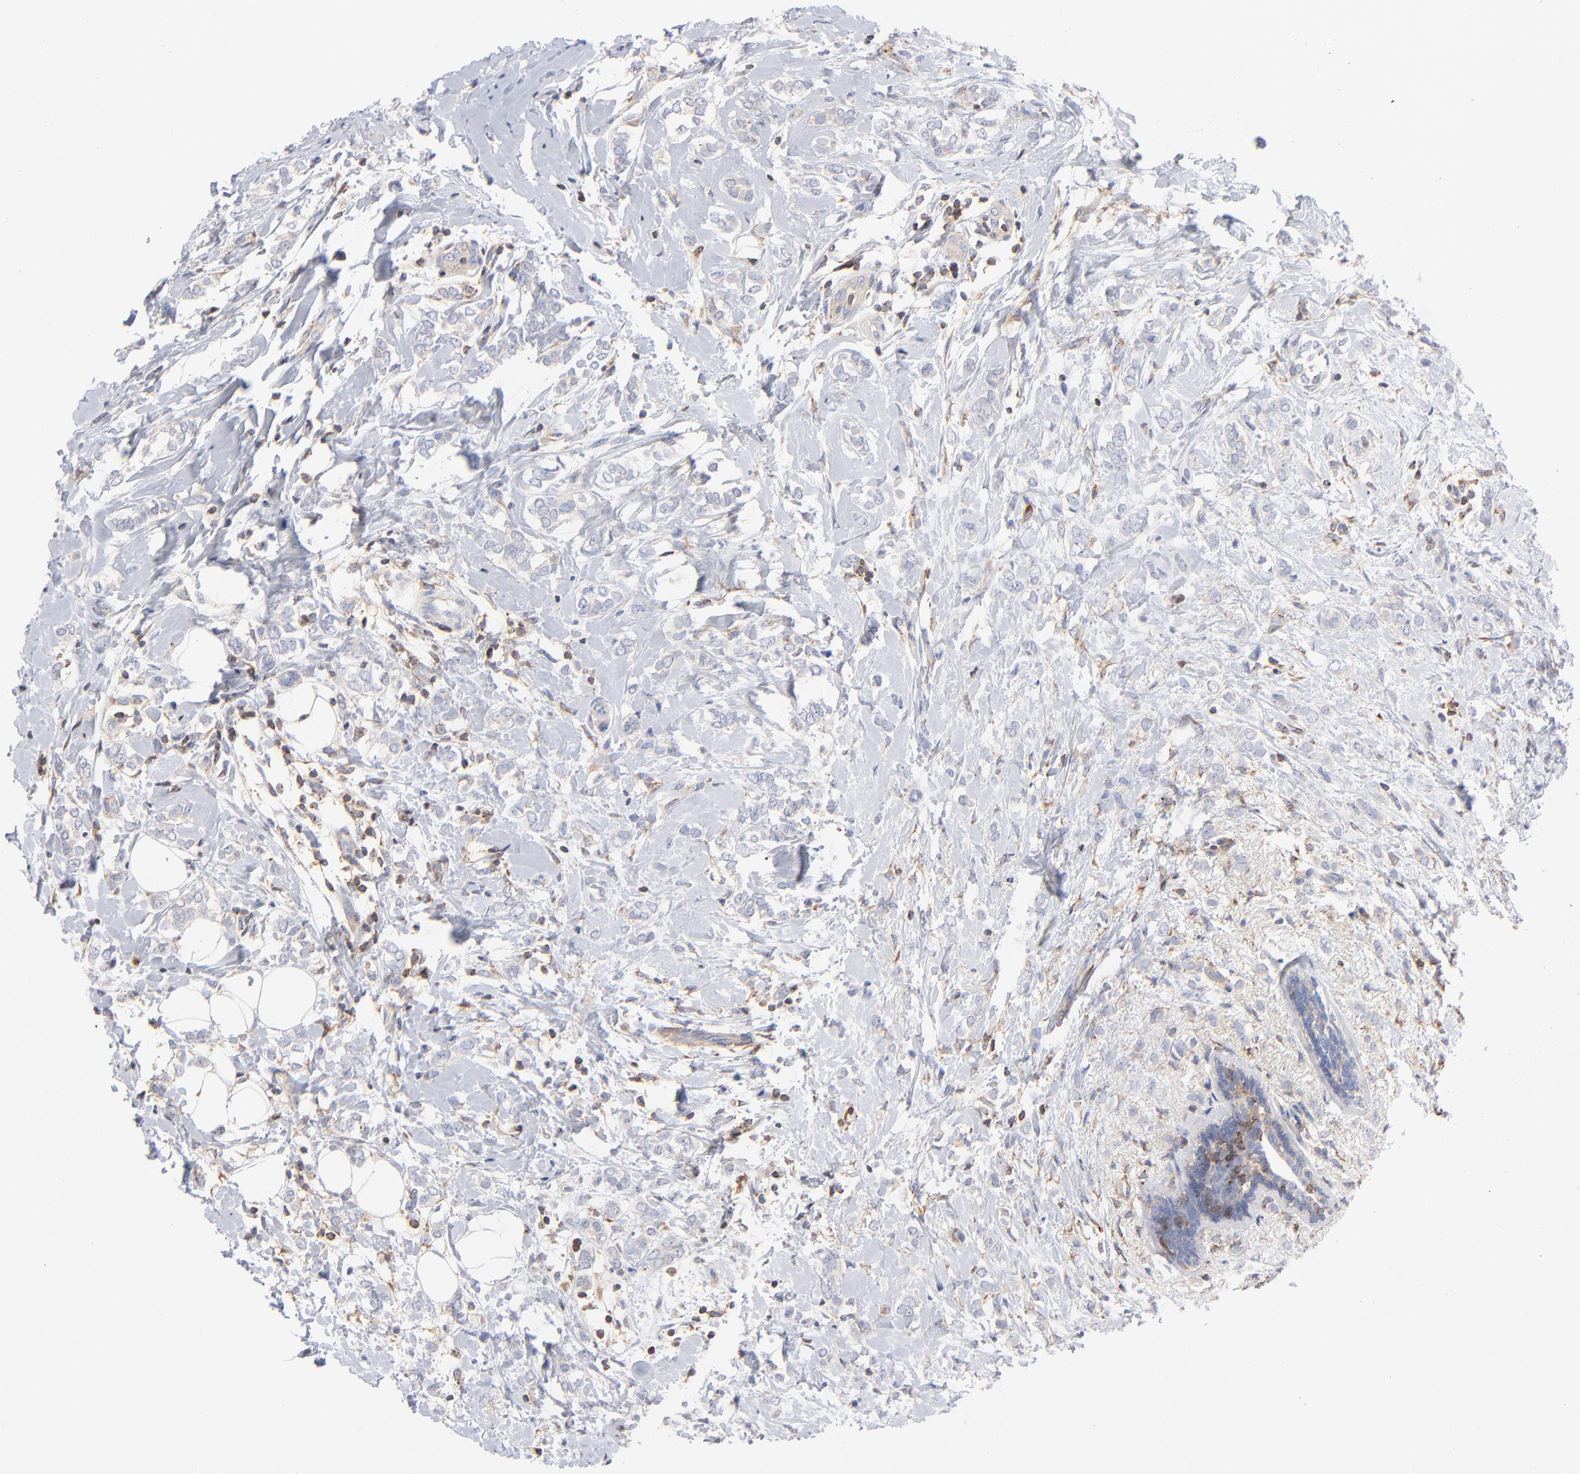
{"staining": {"intensity": "negative", "quantity": "none", "location": "none"}, "tissue": "breast cancer", "cell_type": "Tumor cells", "image_type": "cancer", "snomed": [{"axis": "morphology", "description": "Normal tissue, NOS"}, {"axis": "morphology", "description": "Lobular carcinoma"}, {"axis": "topography", "description": "Breast"}], "caption": "Tumor cells are negative for protein expression in human breast cancer (lobular carcinoma).", "gene": "SEPTIN6", "patient": {"sex": "female", "age": 47}}